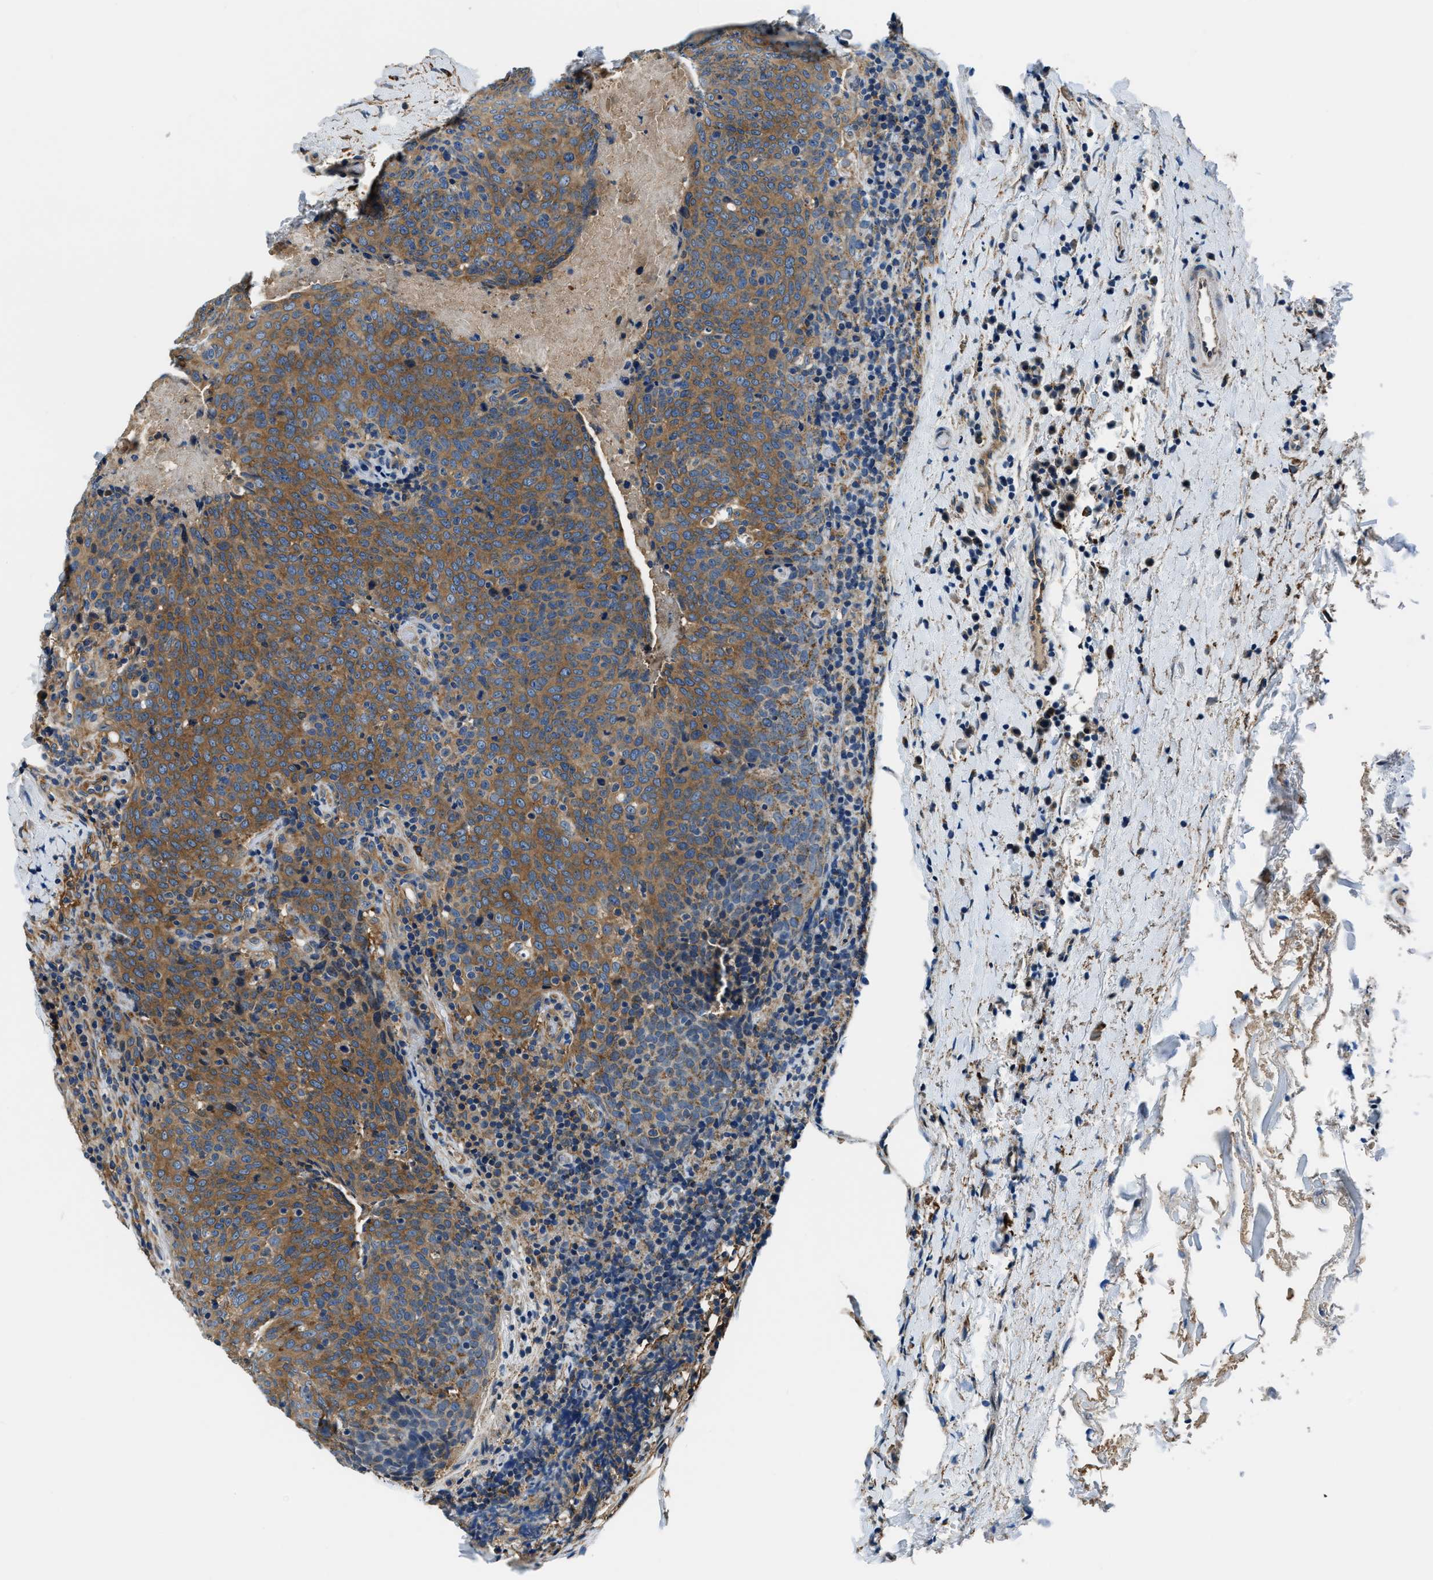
{"staining": {"intensity": "moderate", "quantity": ">75%", "location": "cytoplasmic/membranous"}, "tissue": "head and neck cancer", "cell_type": "Tumor cells", "image_type": "cancer", "snomed": [{"axis": "morphology", "description": "Squamous cell carcinoma, NOS"}, {"axis": "morphology", "description": "Squamous cell carcinoma, metastatic, NOS"}, {"axis": "topography", "description": "Lymph node"}, {"axis": "topography", "description": "Head-Neck"}], "caption": "Immunohistochemical staining of head and neck cancer (squamous cell carcinoma) reveals moderate cytoplasmic/membranous protein positivity in about >75% of tumor cells.", "gene": "EEA1", "patient": {"sex": "male", "age": 62}}